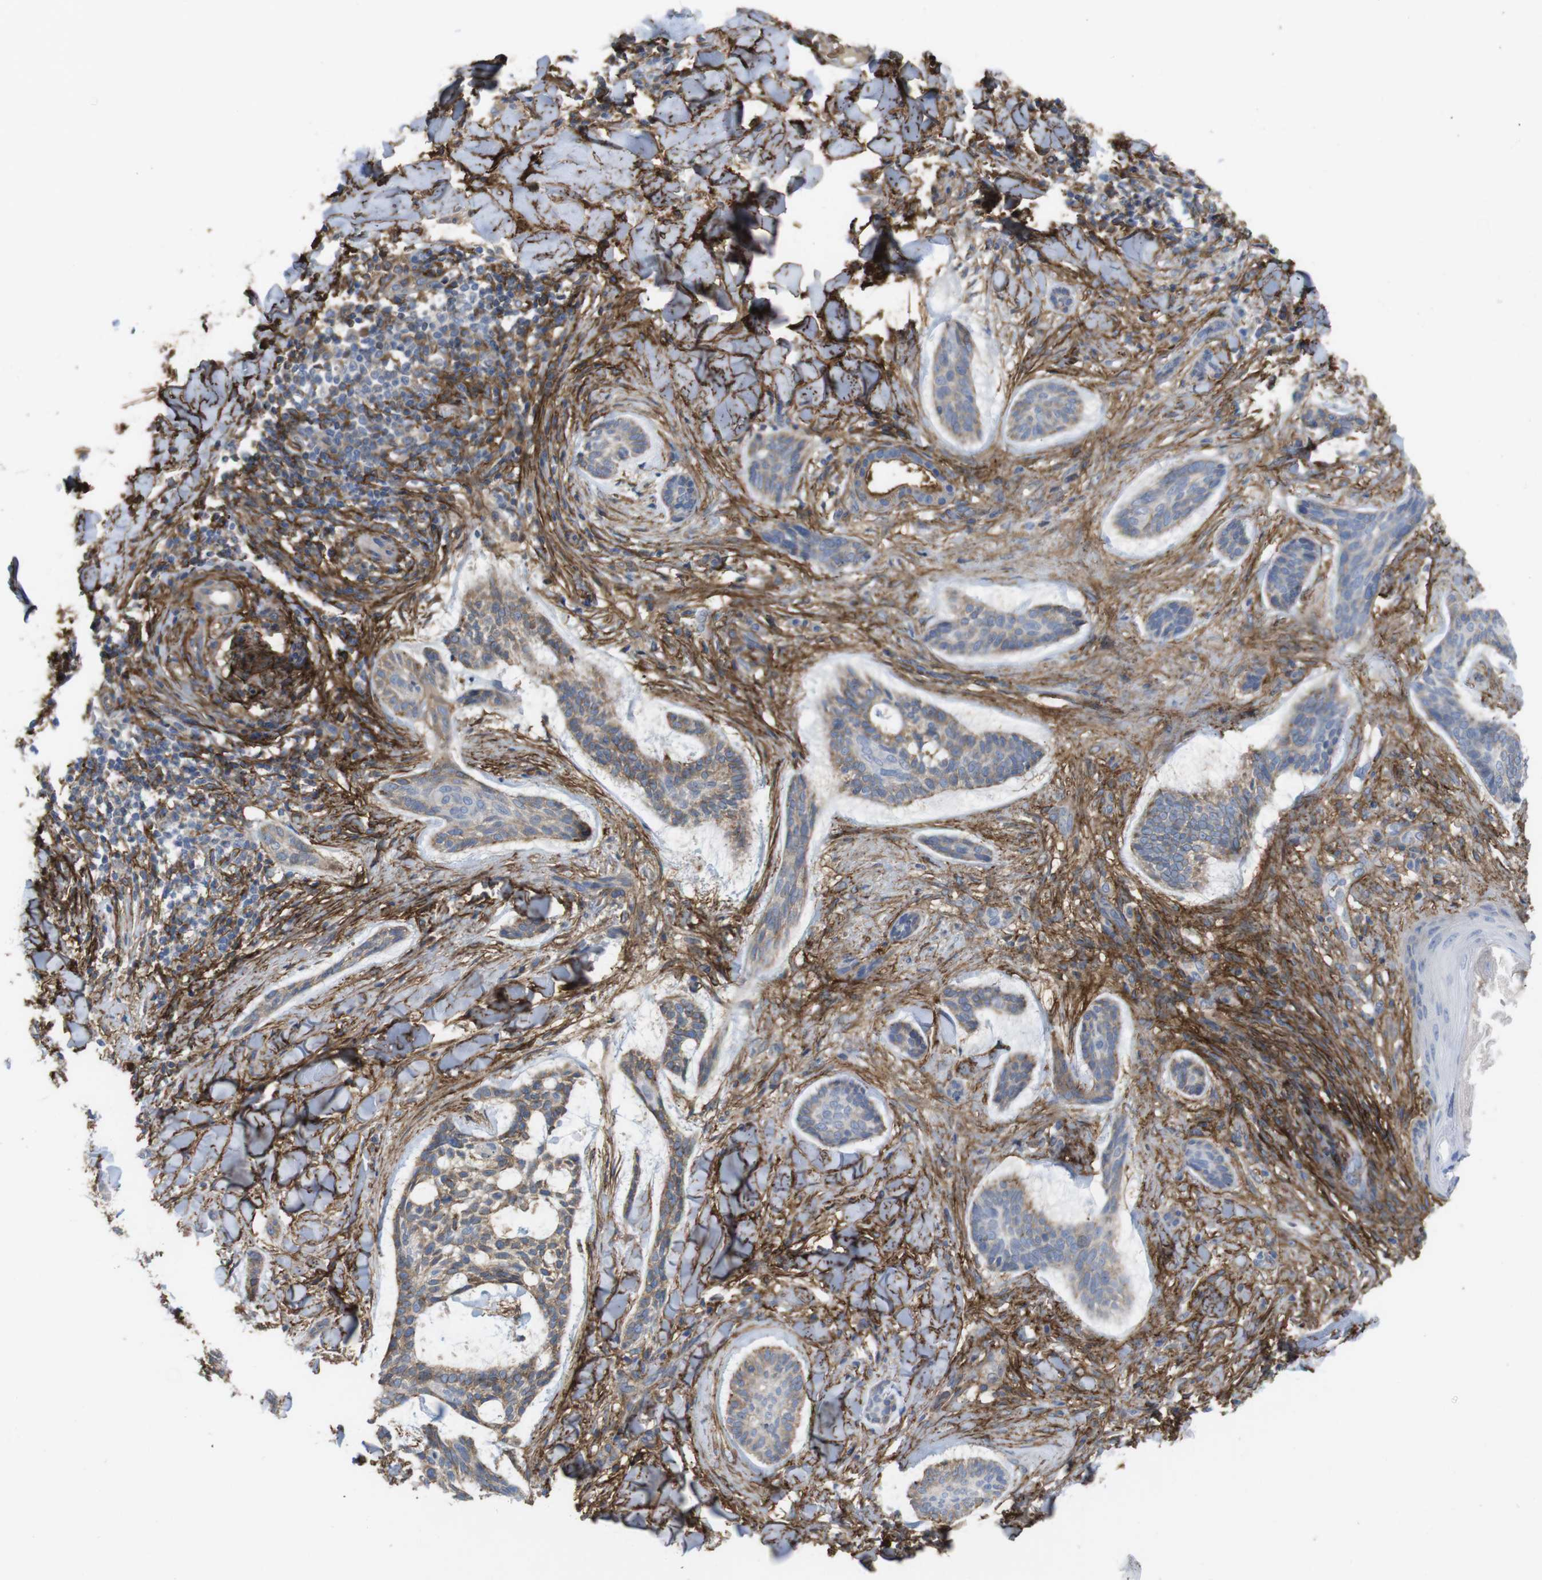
{"staining": {"intensity": "weak", "quantity": "25%-75%", "location": "cytoplasmic/membranous"}, "tissue": "skin cancer", "cell_type": "Tumor cells", "image_type": "cancer", "snomed": [{"axis": "morphology", "description": "Basal cell carcinoma"}, {"axis": "topography", "description": "Skin"}], "caption": "DAB immunohistochemical staining of human basal cell carcinoma (skin) exhibits weak cytoplasmic/membranous protein expression in approximately 25%-75% of tumor cells.", "gene": "CYBRD1", "patient": {"sex": "male", "age": 43}}